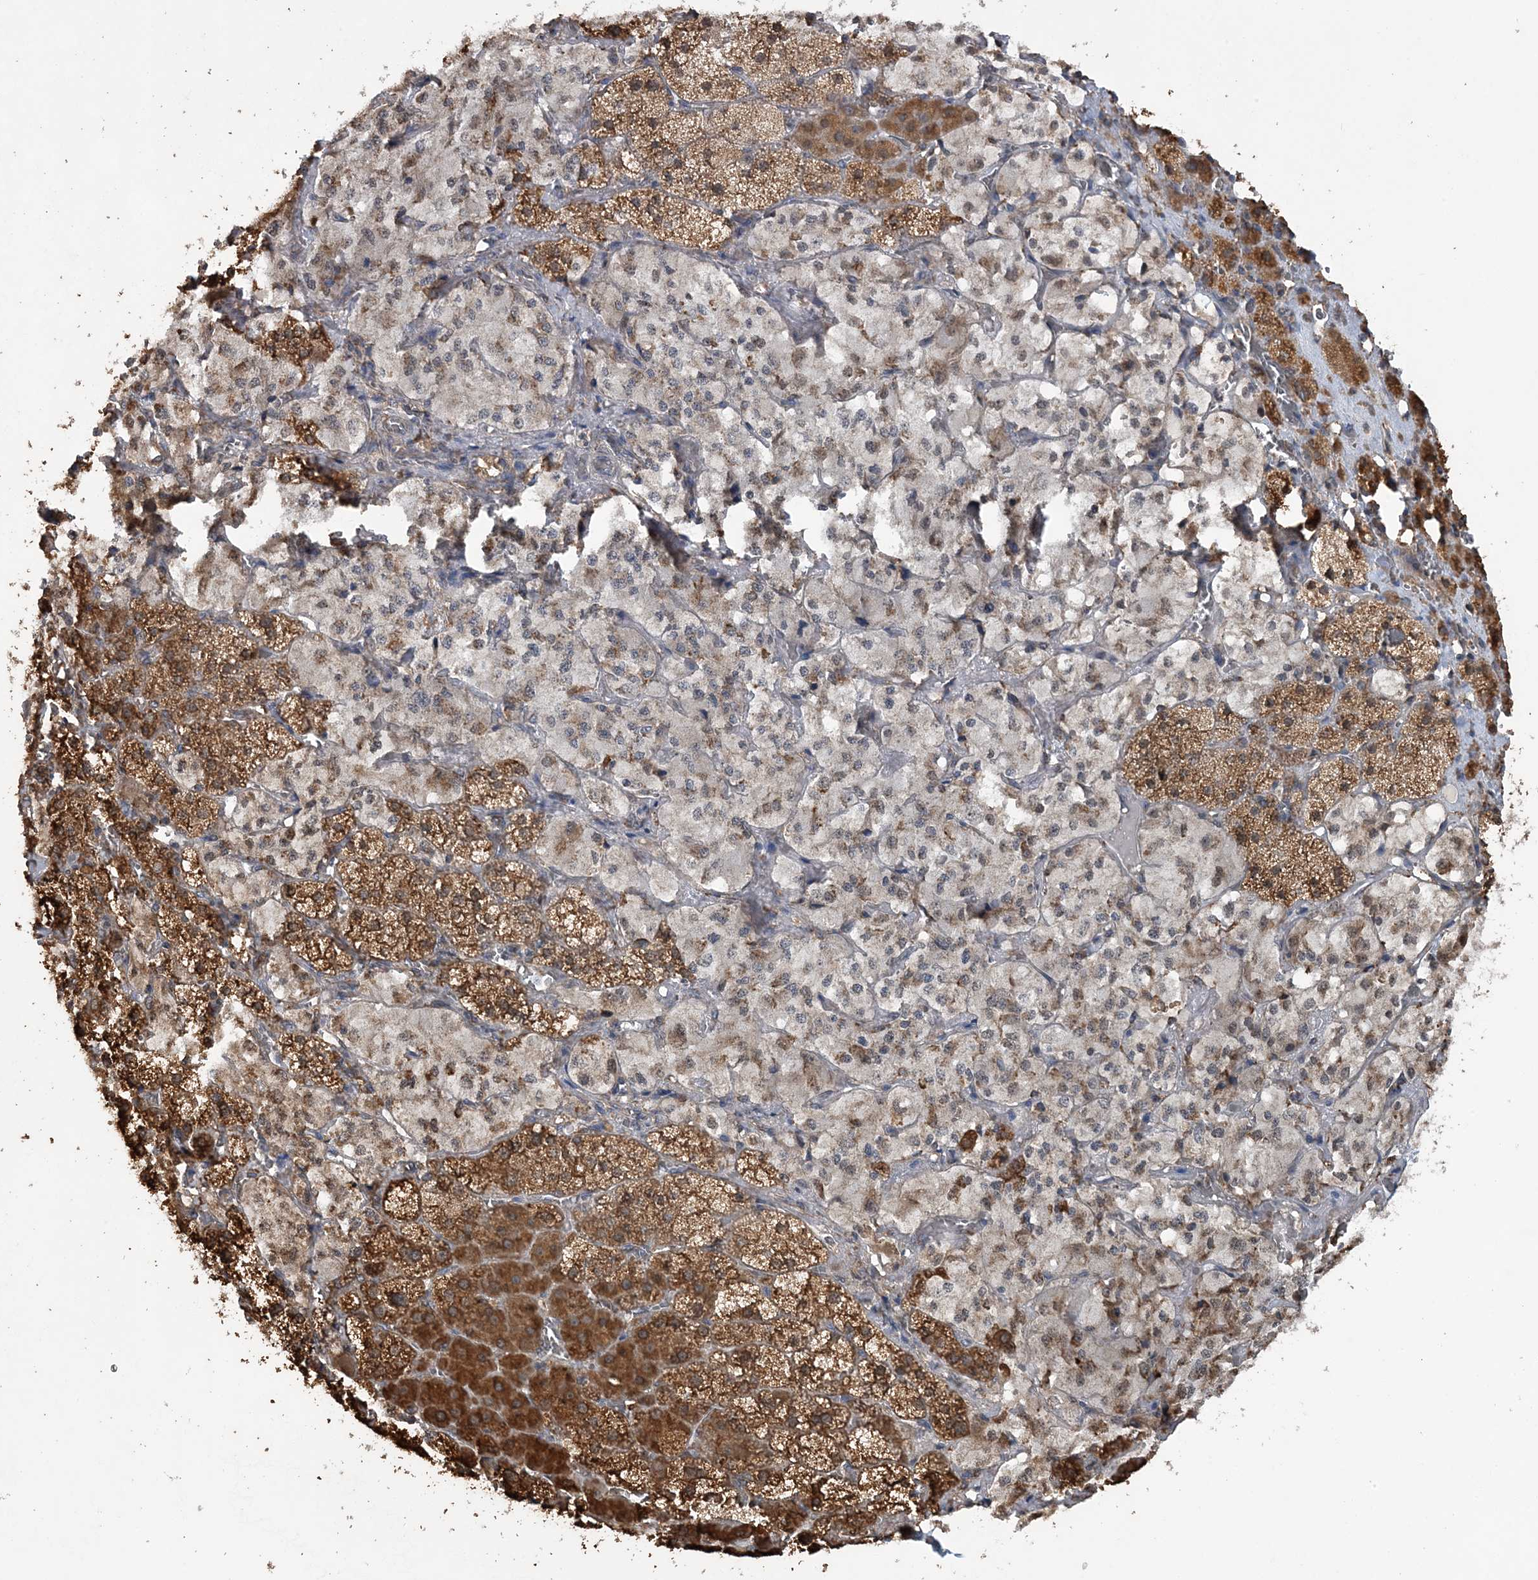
{"staining": {"intensity": "moderate", "quantity": ">75%", "location": "cytoplasmic/membranous"}, "tissue": "adrenal gland", "cell_type": "Glandular cells", "image_type": "normal", "snomed": [{"axis": "morphology", "description": "Normal tissue, NOS"}, {"axis": "topography", "description": "Adrenal gland"}], "caption": "Protein expression by immunohistochemistry (IHC) exhibits moderate cytoplasmic/membranous staining in about >75% of glandular cells in benign adrenal gland.", "gene": "WDR12", "patient": {"sex": "male", "age": 57}}